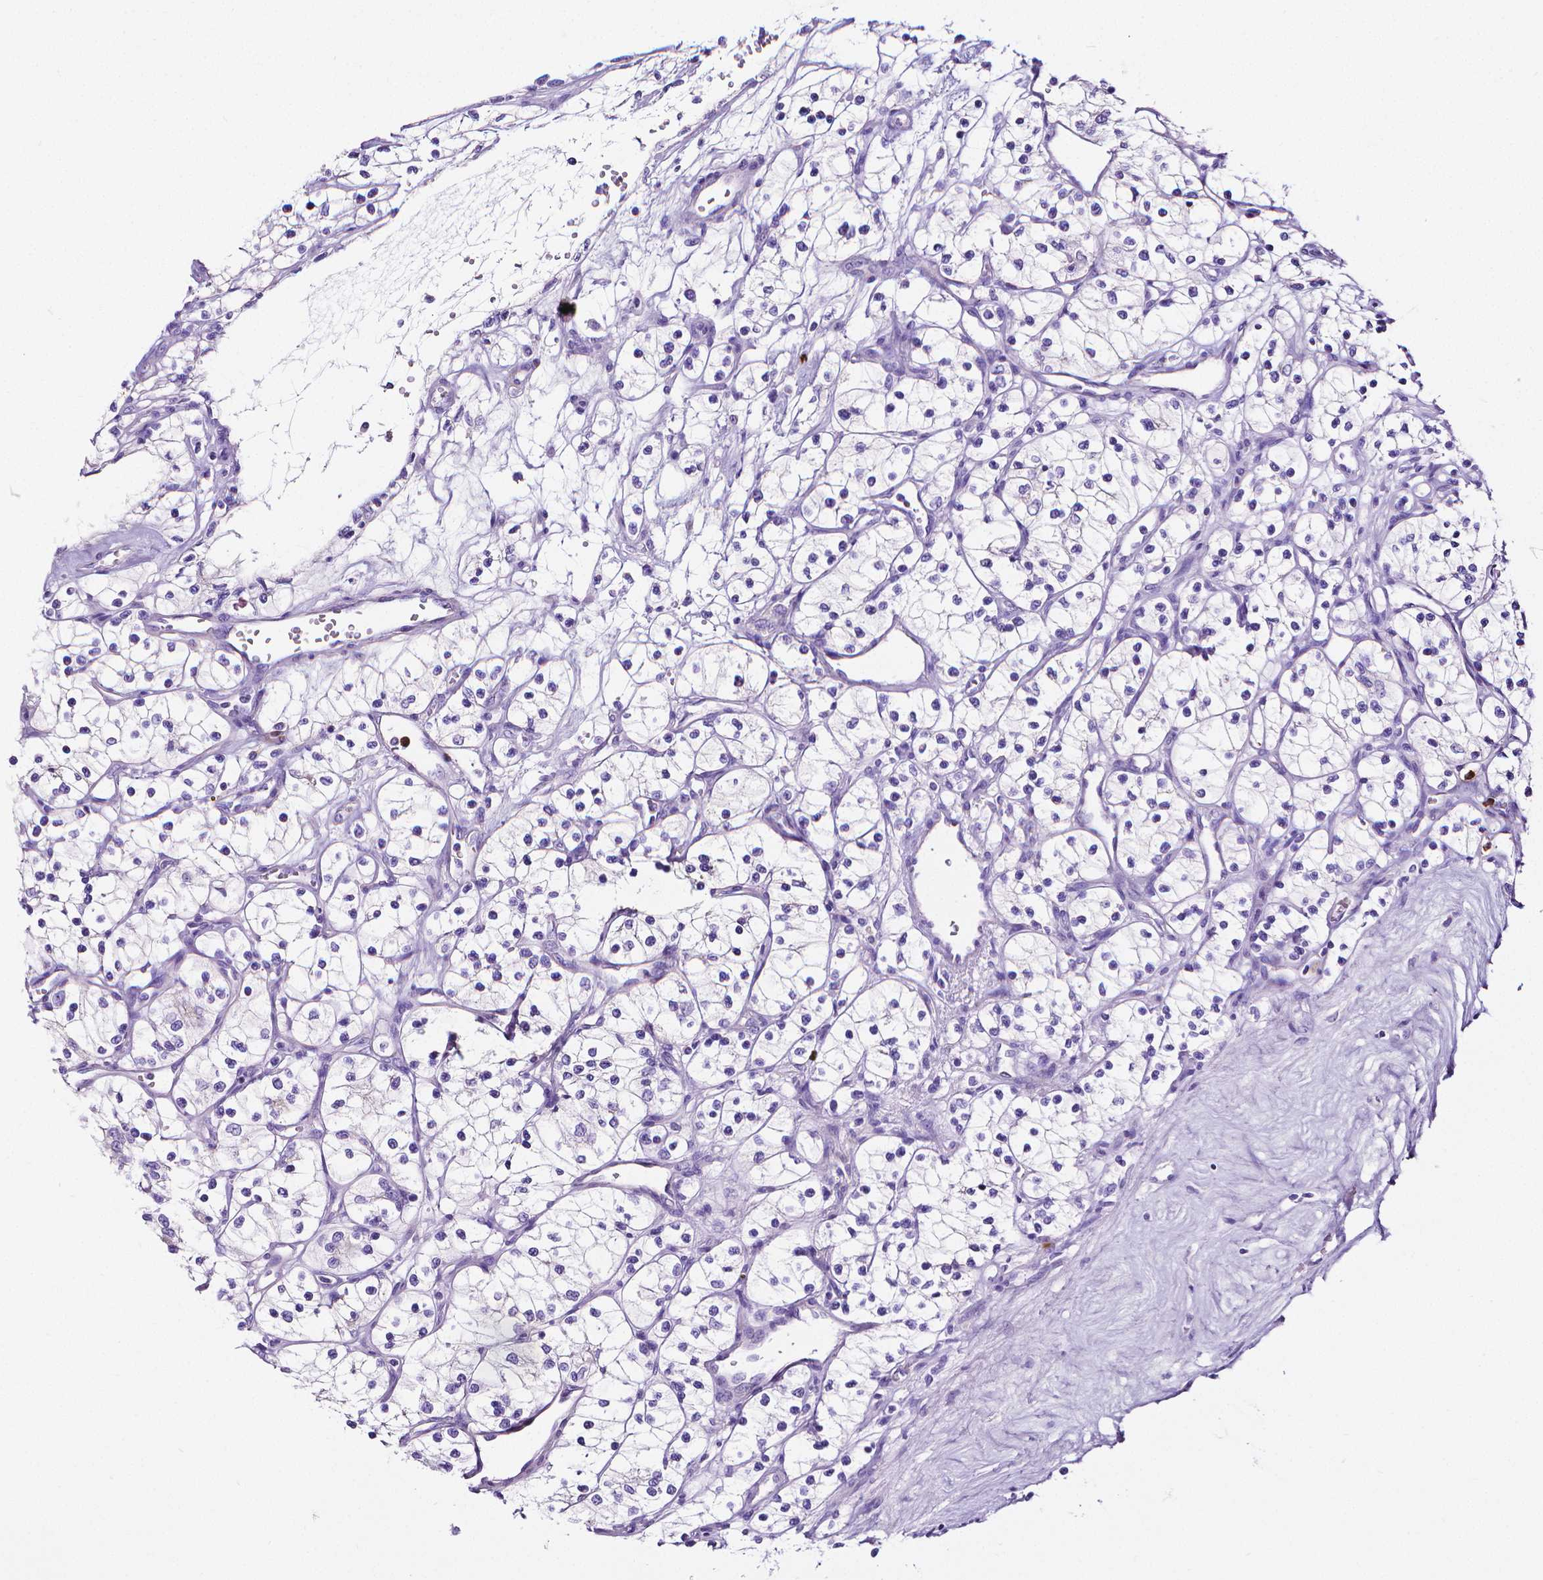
{"staining": {"intensity": "negative", "quantity": "none", "location": "none"}, "tissue": "renal cancer", "cell_type": "Tumor cells", "image_type": "cancer", "snomed": [{"axis": "morphology", "description": "Adenocarcinoma, NOS"}, {"axis": "topography", "description": "Kidney"}], "caption": "Immunohistochemical staining of human adenocarcinoma (renal) shows no significant staining in tumor cells.", "gene": "MMP9", "patient": {"sex": "female", "age": 69}}